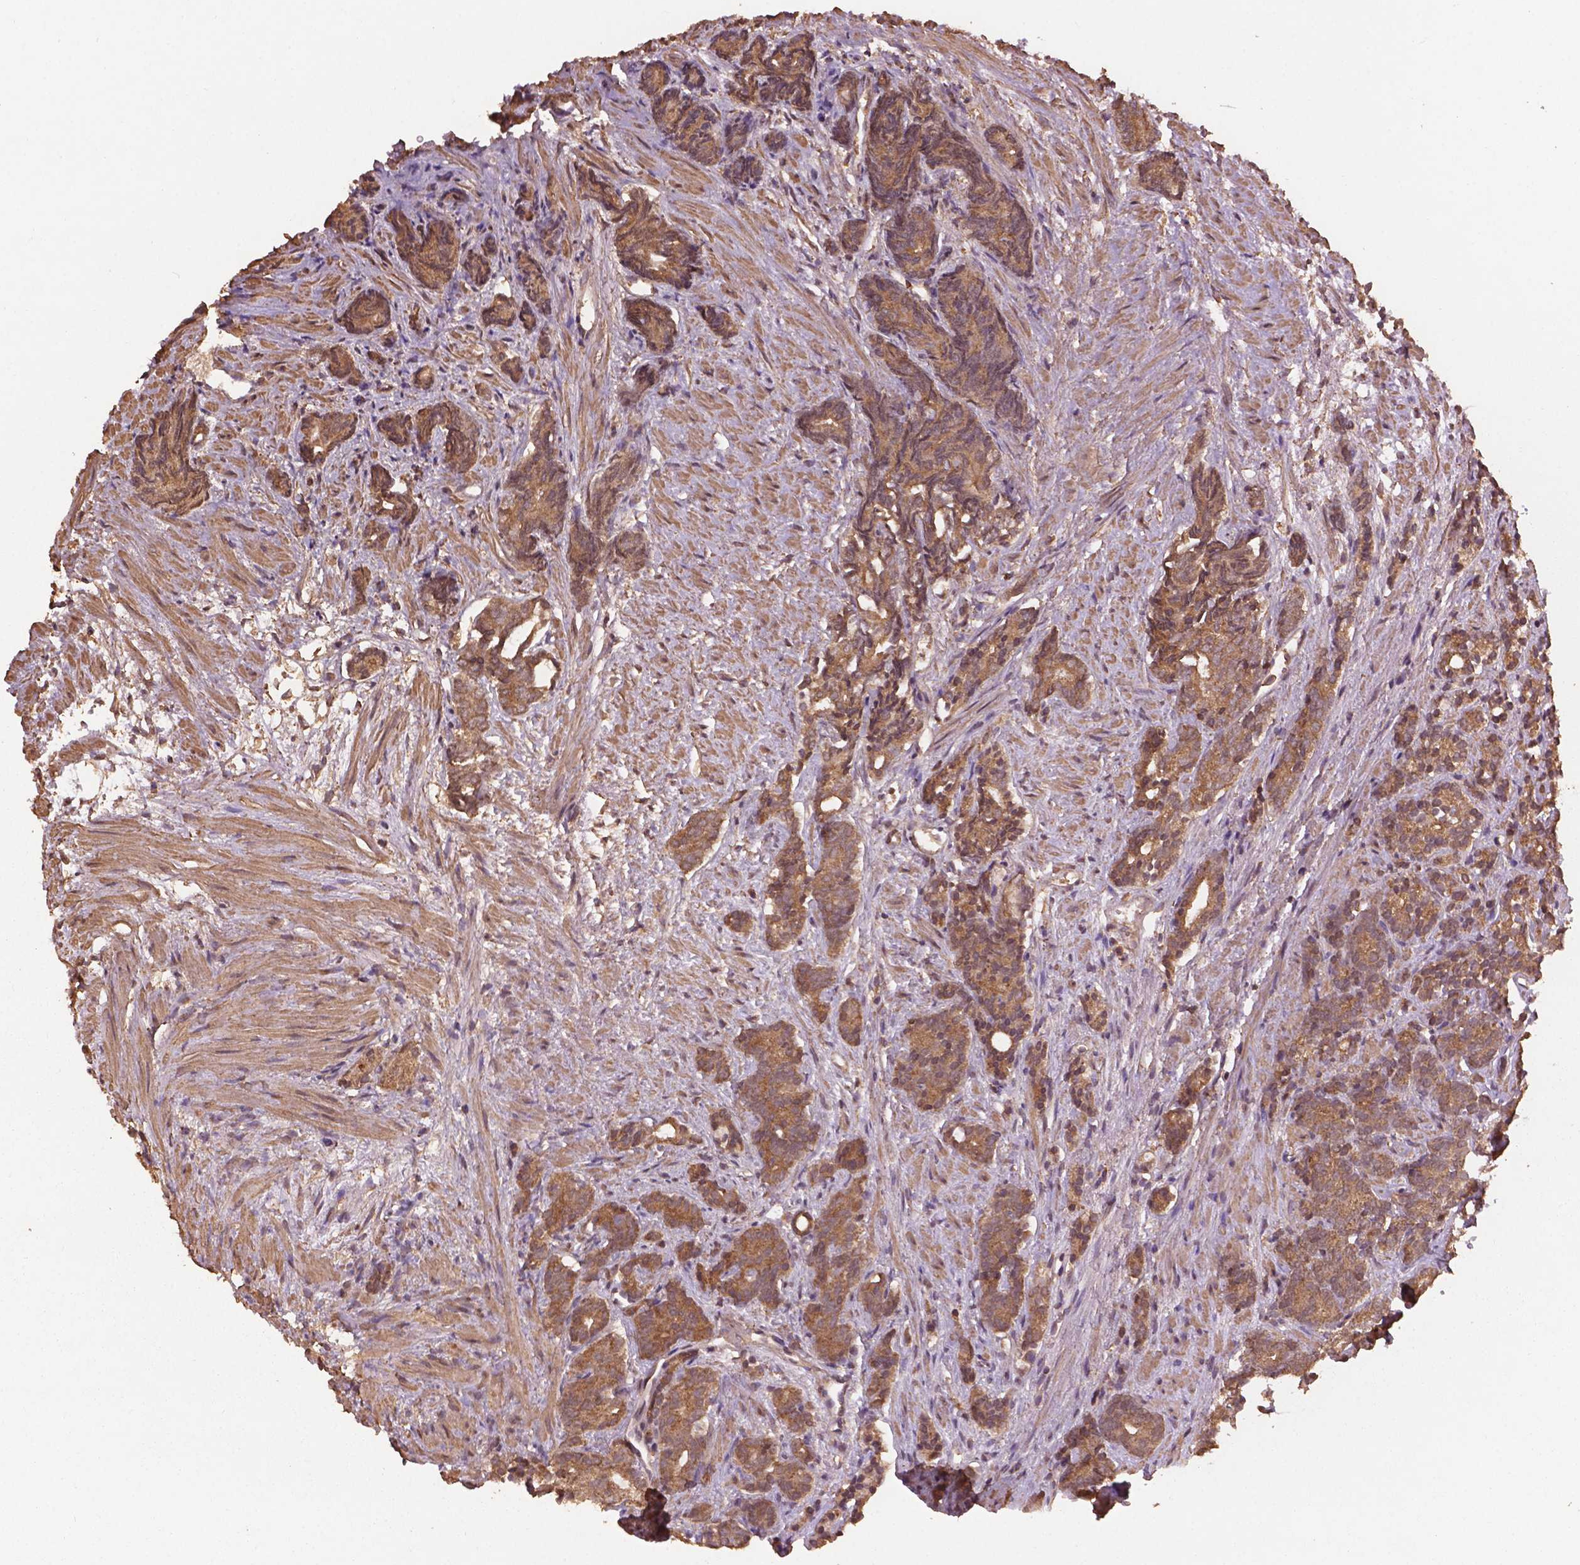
{"staining": {"intensity": "weak", "quantity": ">75%", "location": "cytoplasmic/membranous"}, "tissue": "prostate cancer", "cell_type": "Tumor cells", "image_type": "cancer", "snomed": [{"axis": "morphology", "description": "Adenocarcinoma, High grade"}, {"axis": "topography", "description": "Prostate"}], "caption": "This is an image of IHC staining of high-grade adenocarcinoma (prostate), which shows weak staining in the cytoplasmic/membranous of tumor cells.", "gene": "BABAM1", "patient": {"sex": "male", "age": 84}}